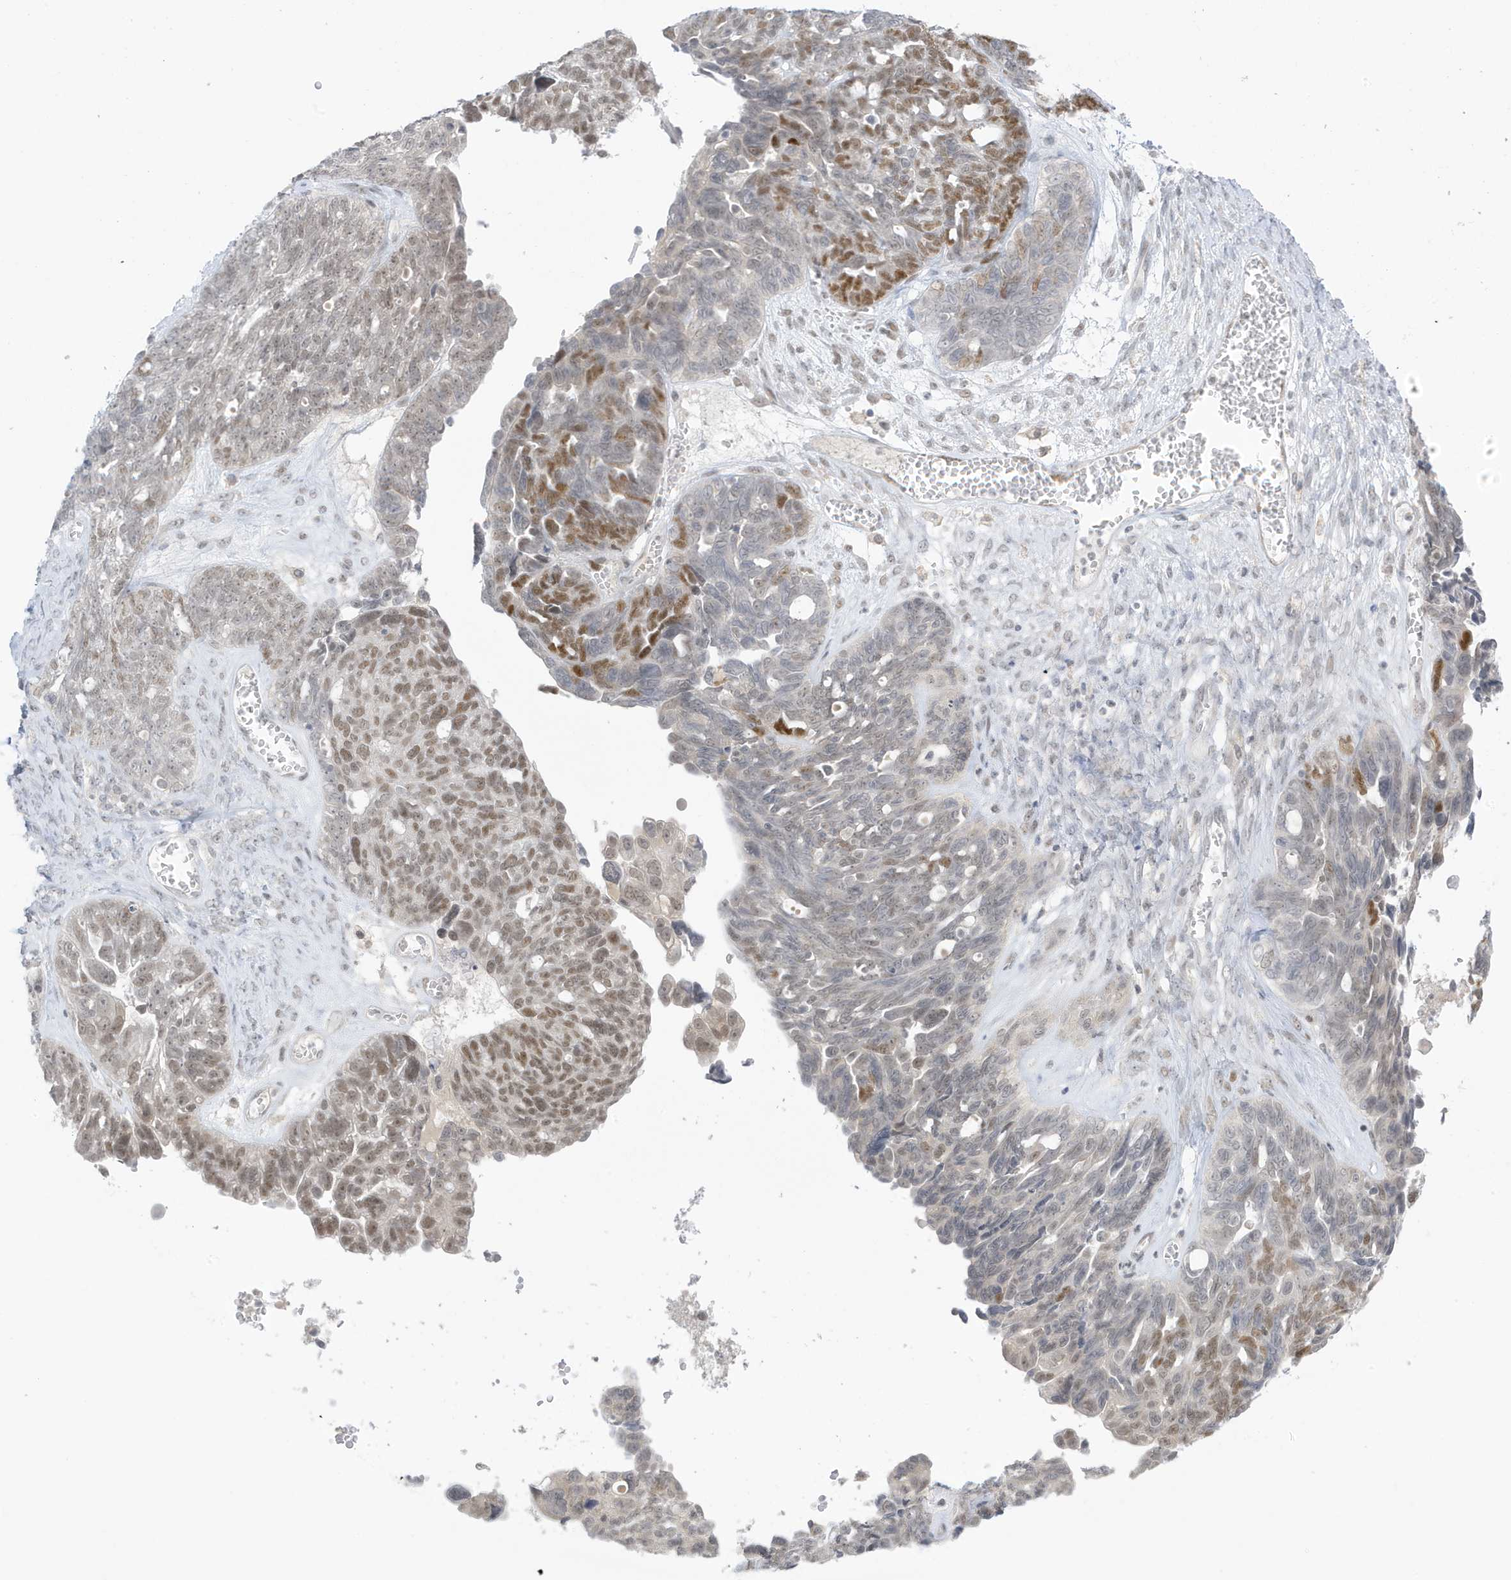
{"staining": {"intensity": "moderate", "quantity": "25%-75%", "location": "nuclear"}, "tissue": "ovarian cancer", "cell_type": "Tumor cells", "image_type": "cancer", "snomed": [{"axis": "morphology", "description": "Cystadenocarcinoma, serous, NOS"}, {"axis": "topography", "description": "Ovary"}], "caption": "Protein expression analysis of ovarian serous cystadenocarcinoma reveals moderate nuclear positivity in about 25%-75% of tumor cells.", "gene": "MSL3", "patient": {"sex": "female", "age": 79}}